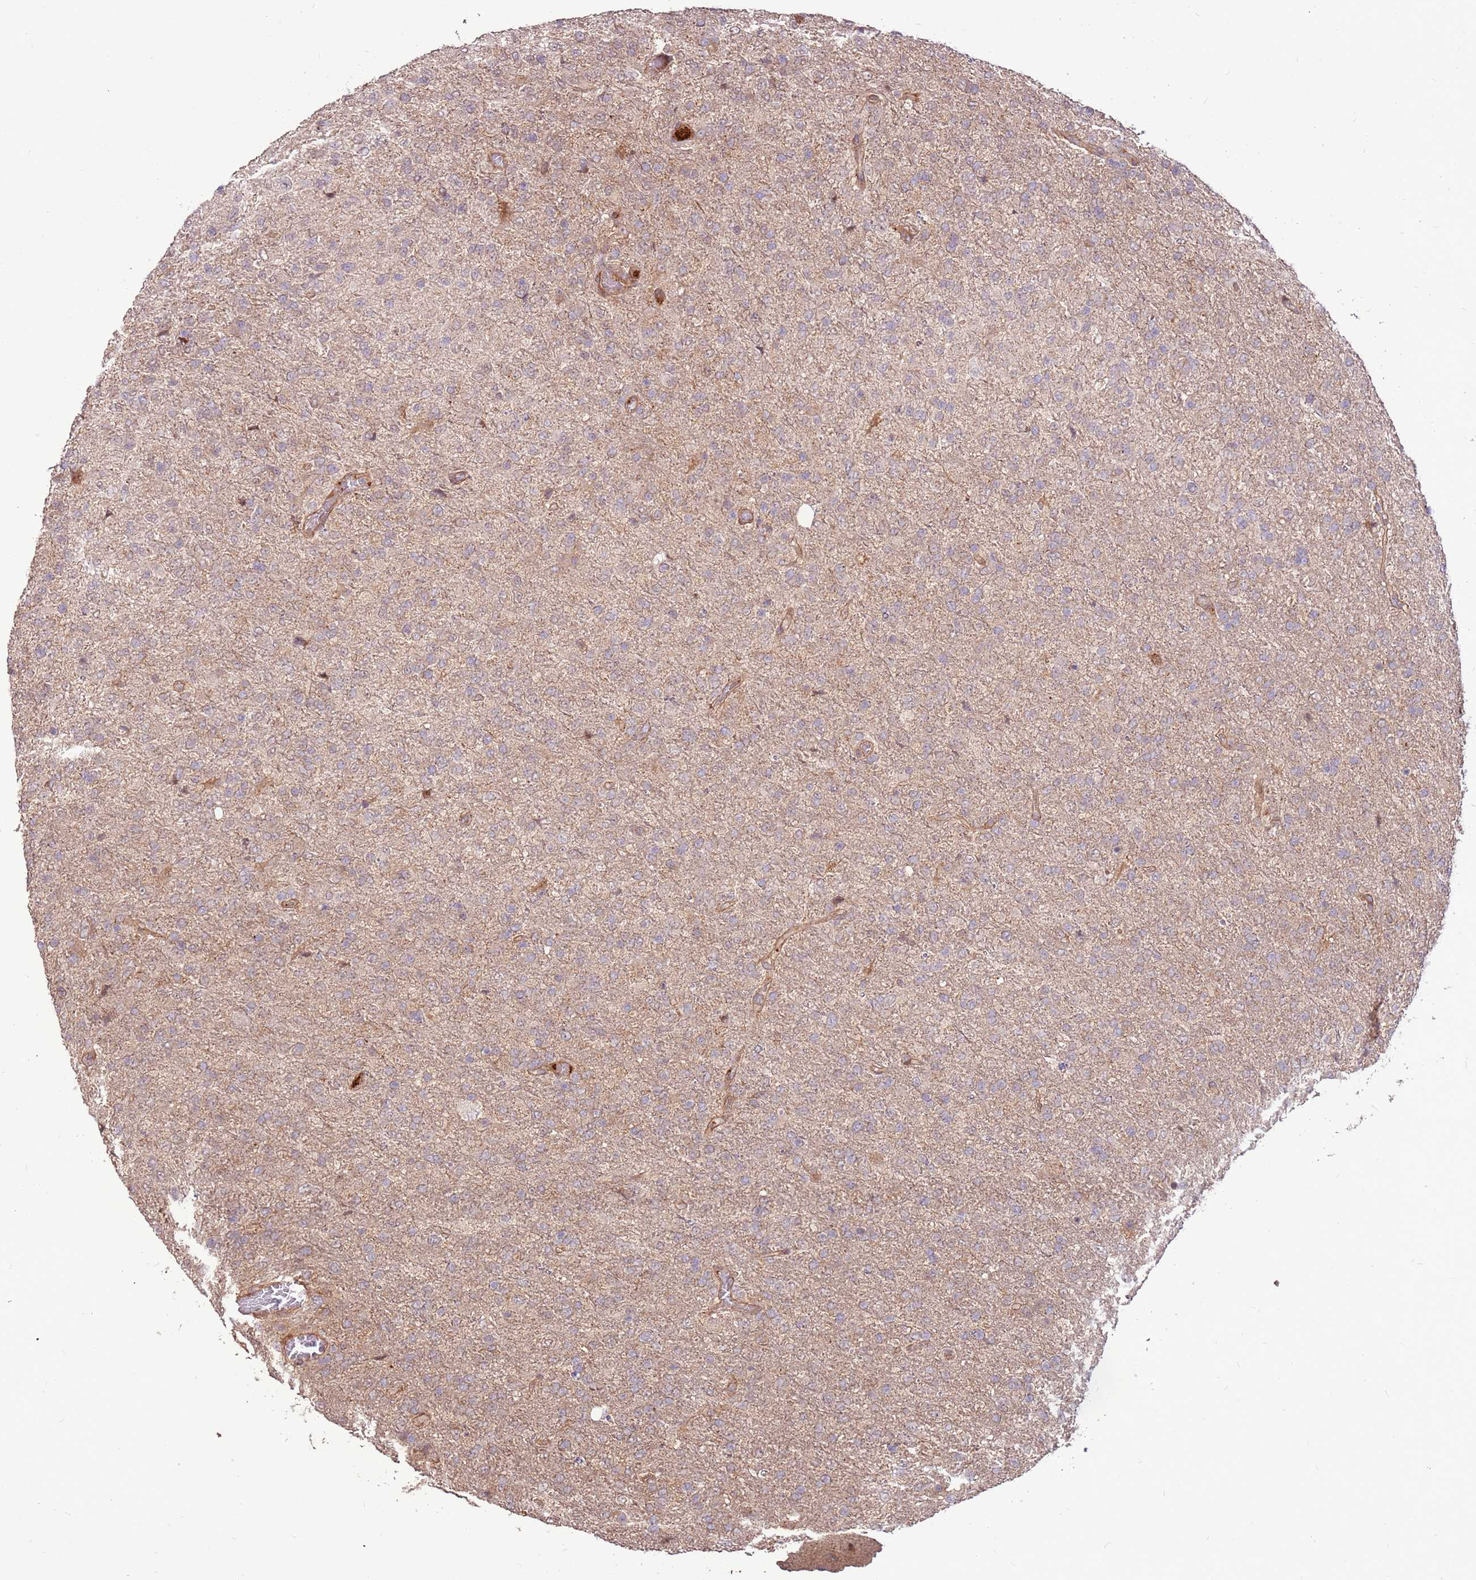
{"staining": {"intensity": "weak", "quantity": "<25%", "location": "cytoplasmic/membranous"}, "tissue": "glioma", "cell_type": "Tumor cells", "image_type": "cancer", "snomed": [{"axis": "morphology", "description": "Glioma, malignant, High grade"}, {"axis": "topography", "description": "Brain"}], "caption": "IHC photomicrograph of glioma stained for a protein (brown), which demonstrates no staining in tumor cells.", "gene": "CCDC112", "patient": {"sex": "female", "age": 74}}